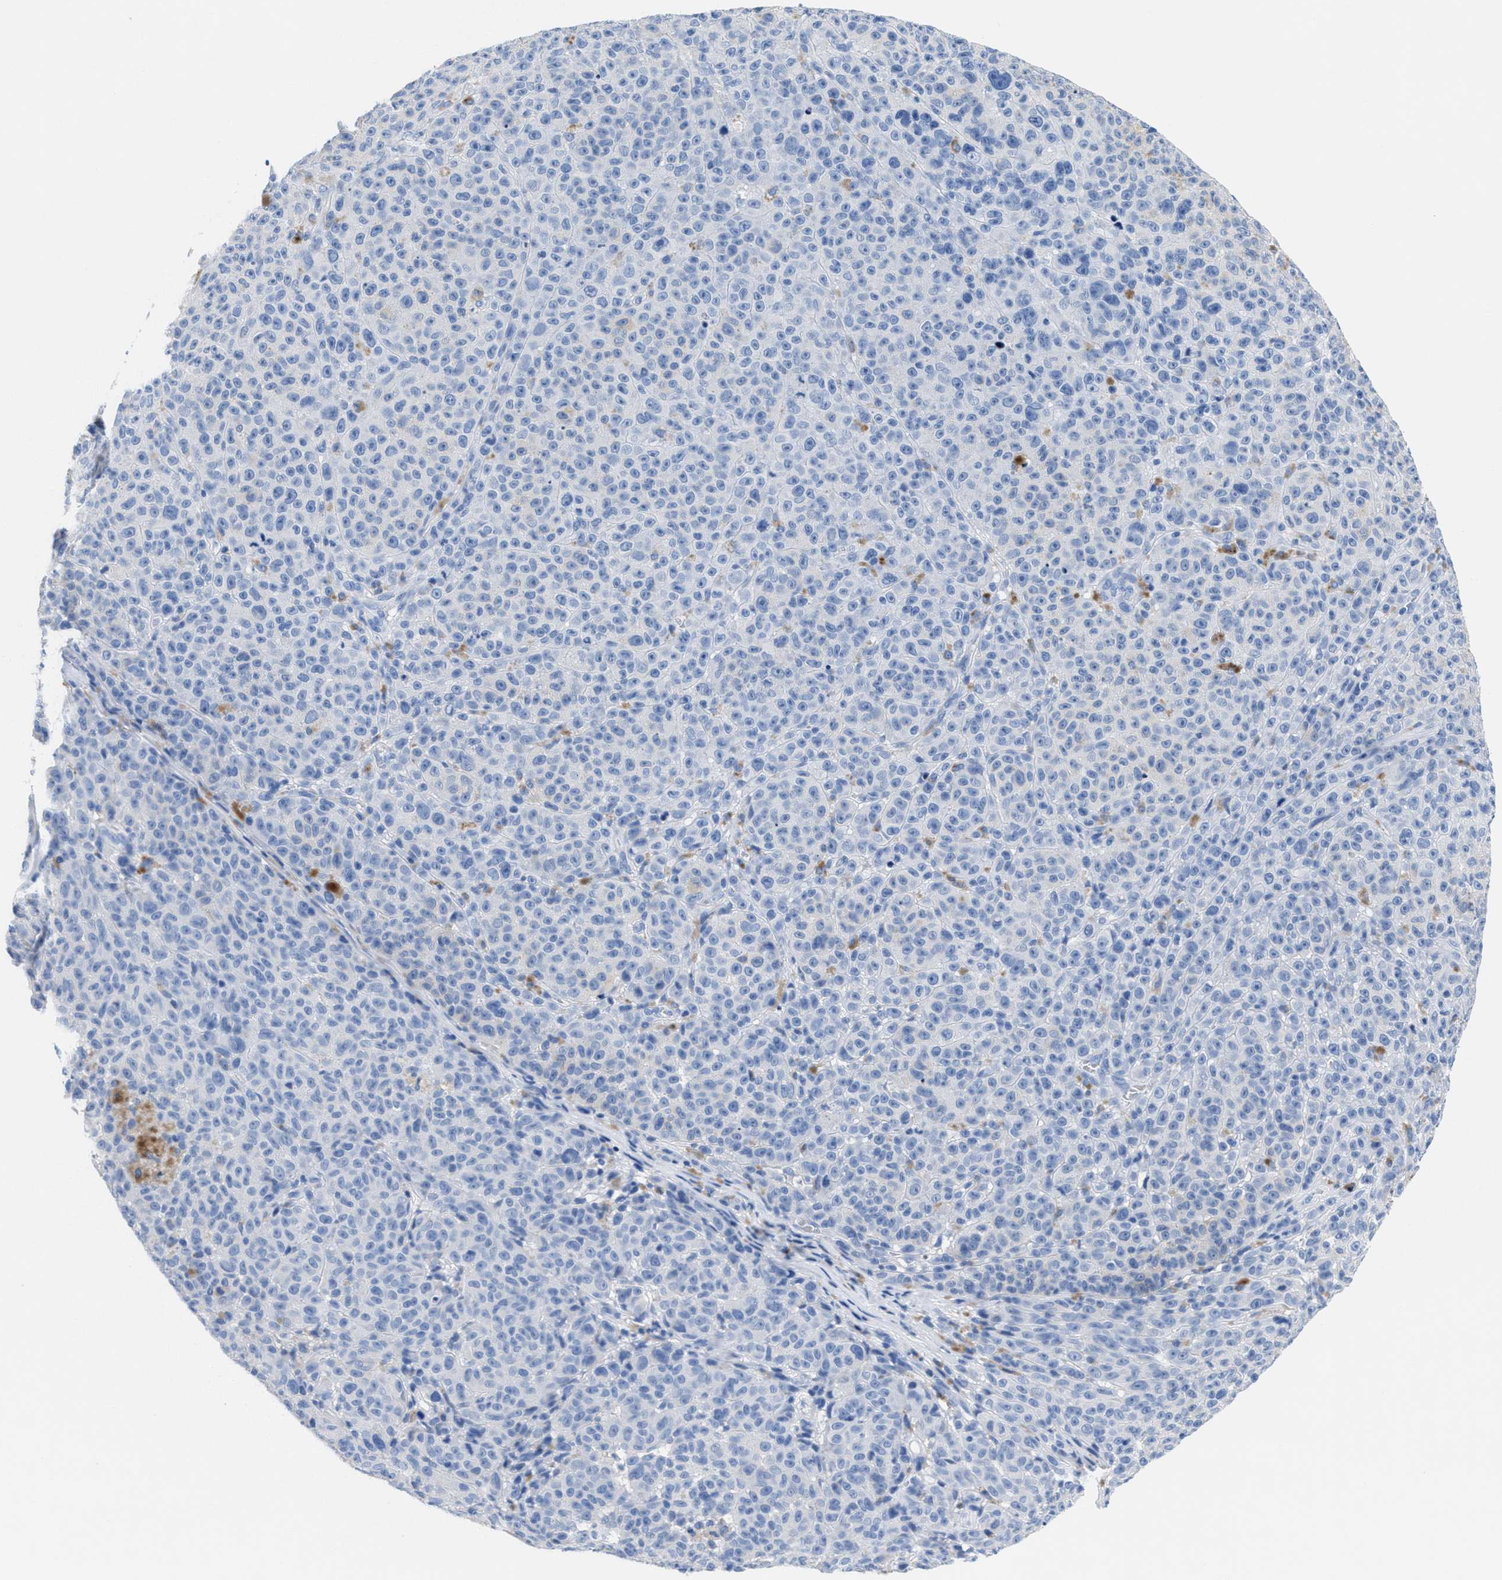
{"staining": {"intensity": "negative", "quantity": "none", "location": "none"}, "tissue": "melanoma", "cell_type": "Tumor cells", "image_type": "cancer", "snomed": [{"axis": "morphology", "description": "Malignant melanoma, NOS"}, {"axis": "topography", "description": "Skin"}], "caption": "IHC micrograph of malignant melanoma stained for a protein (brown), which displays no positivity in tumor cells.", "gene": "SLFN13", "patient": {"sex": "female", "age": 82}}